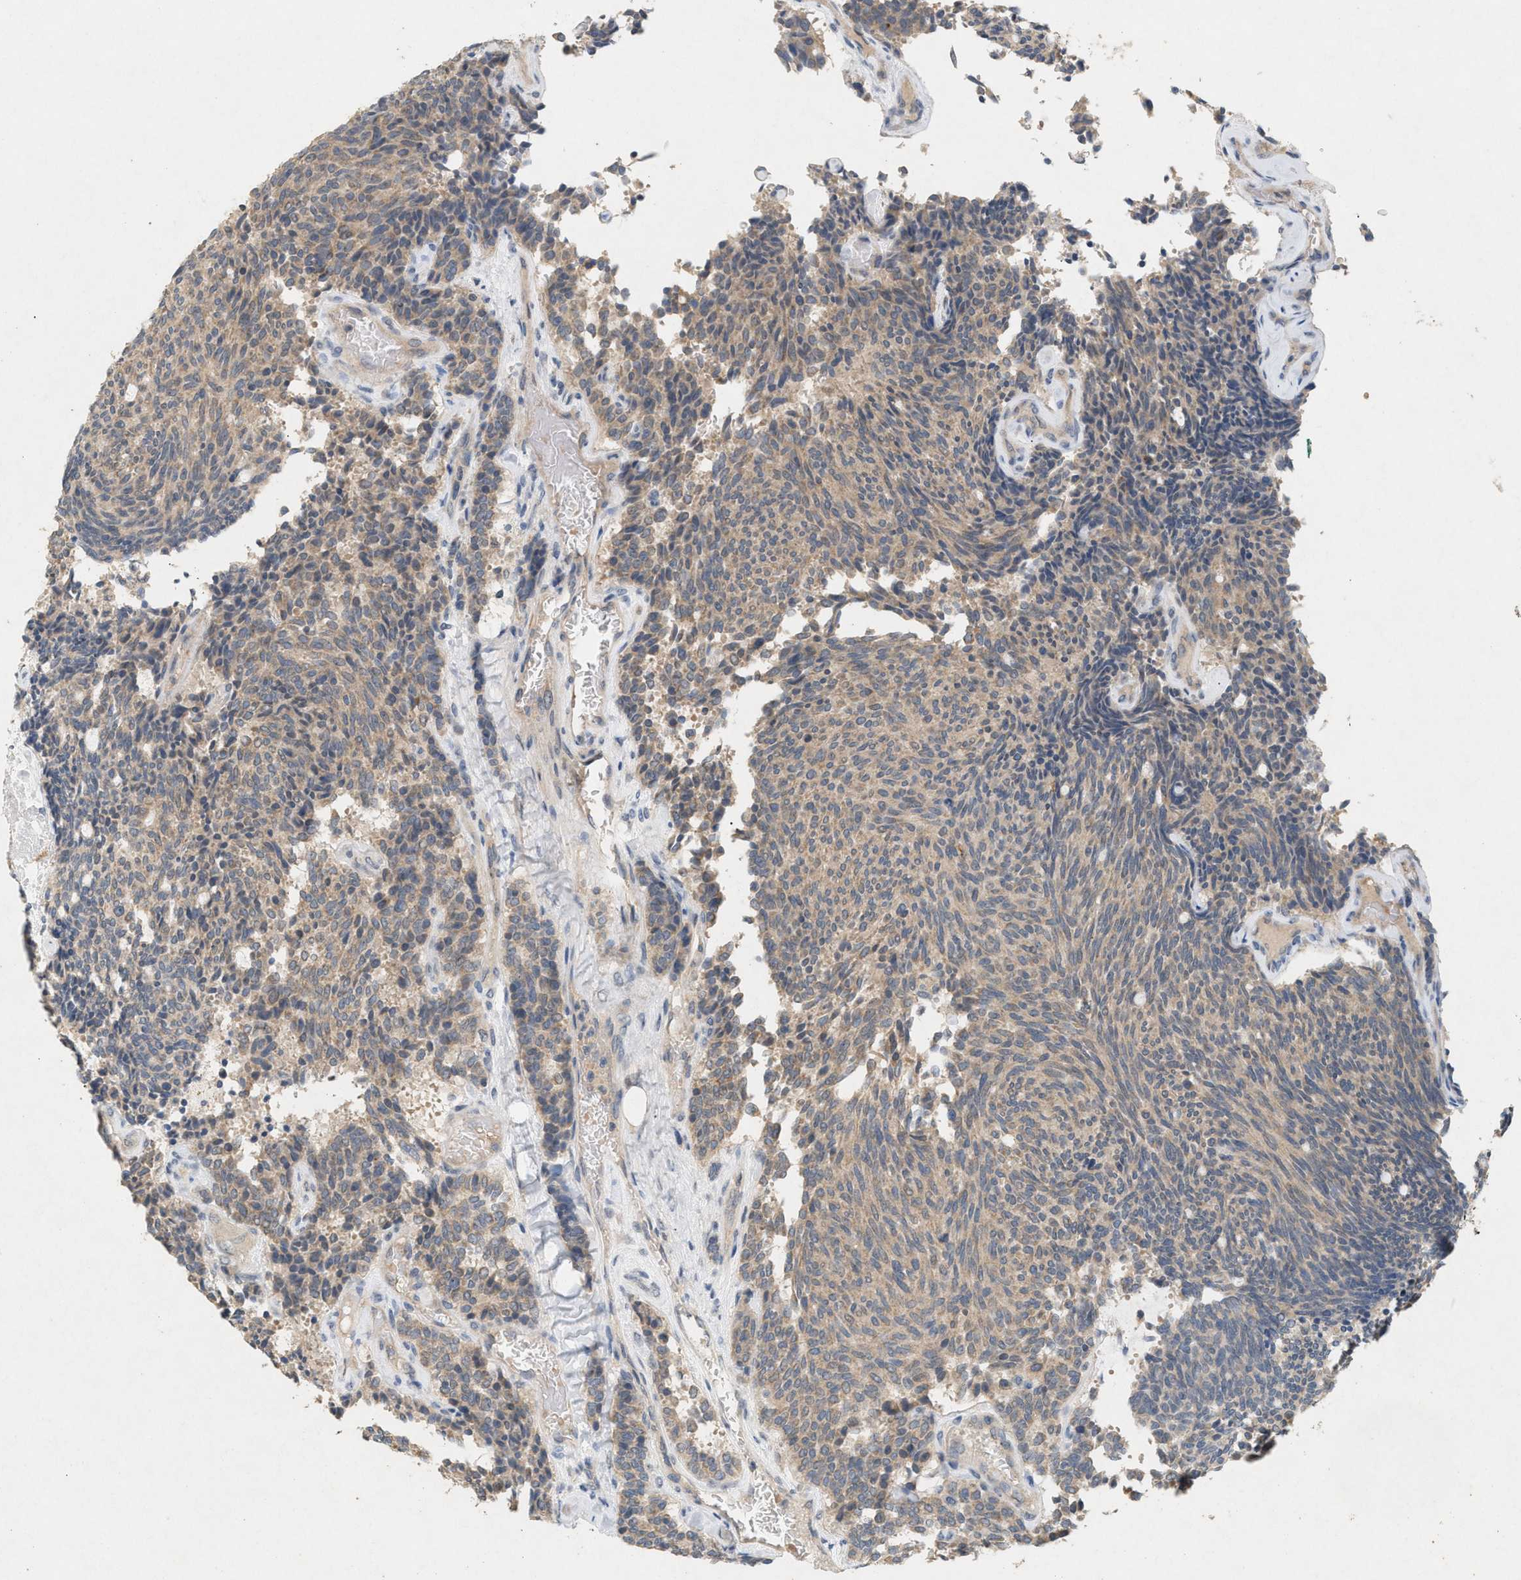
{"staining": {"intensity": "weak", "quantity": "25%-75%", "location": "cytoplasmic/membranous"}, "tissue": "carcinoid", "cell_type": "Tumor cells", "image_type": "cancer", "snomed": [{"axis": "morphology", "description": "Carcinoid, malignant, NOS"}, {"axis": "topography", "description": "Pancreas"}], "caption": "This is an image of IHC staining of carcinoid, which shows weak staining in the cytoplasmic/membranous of tumor cells.", "gene": "DCAF7", "patient": {"sex": "female", "age": 54}}